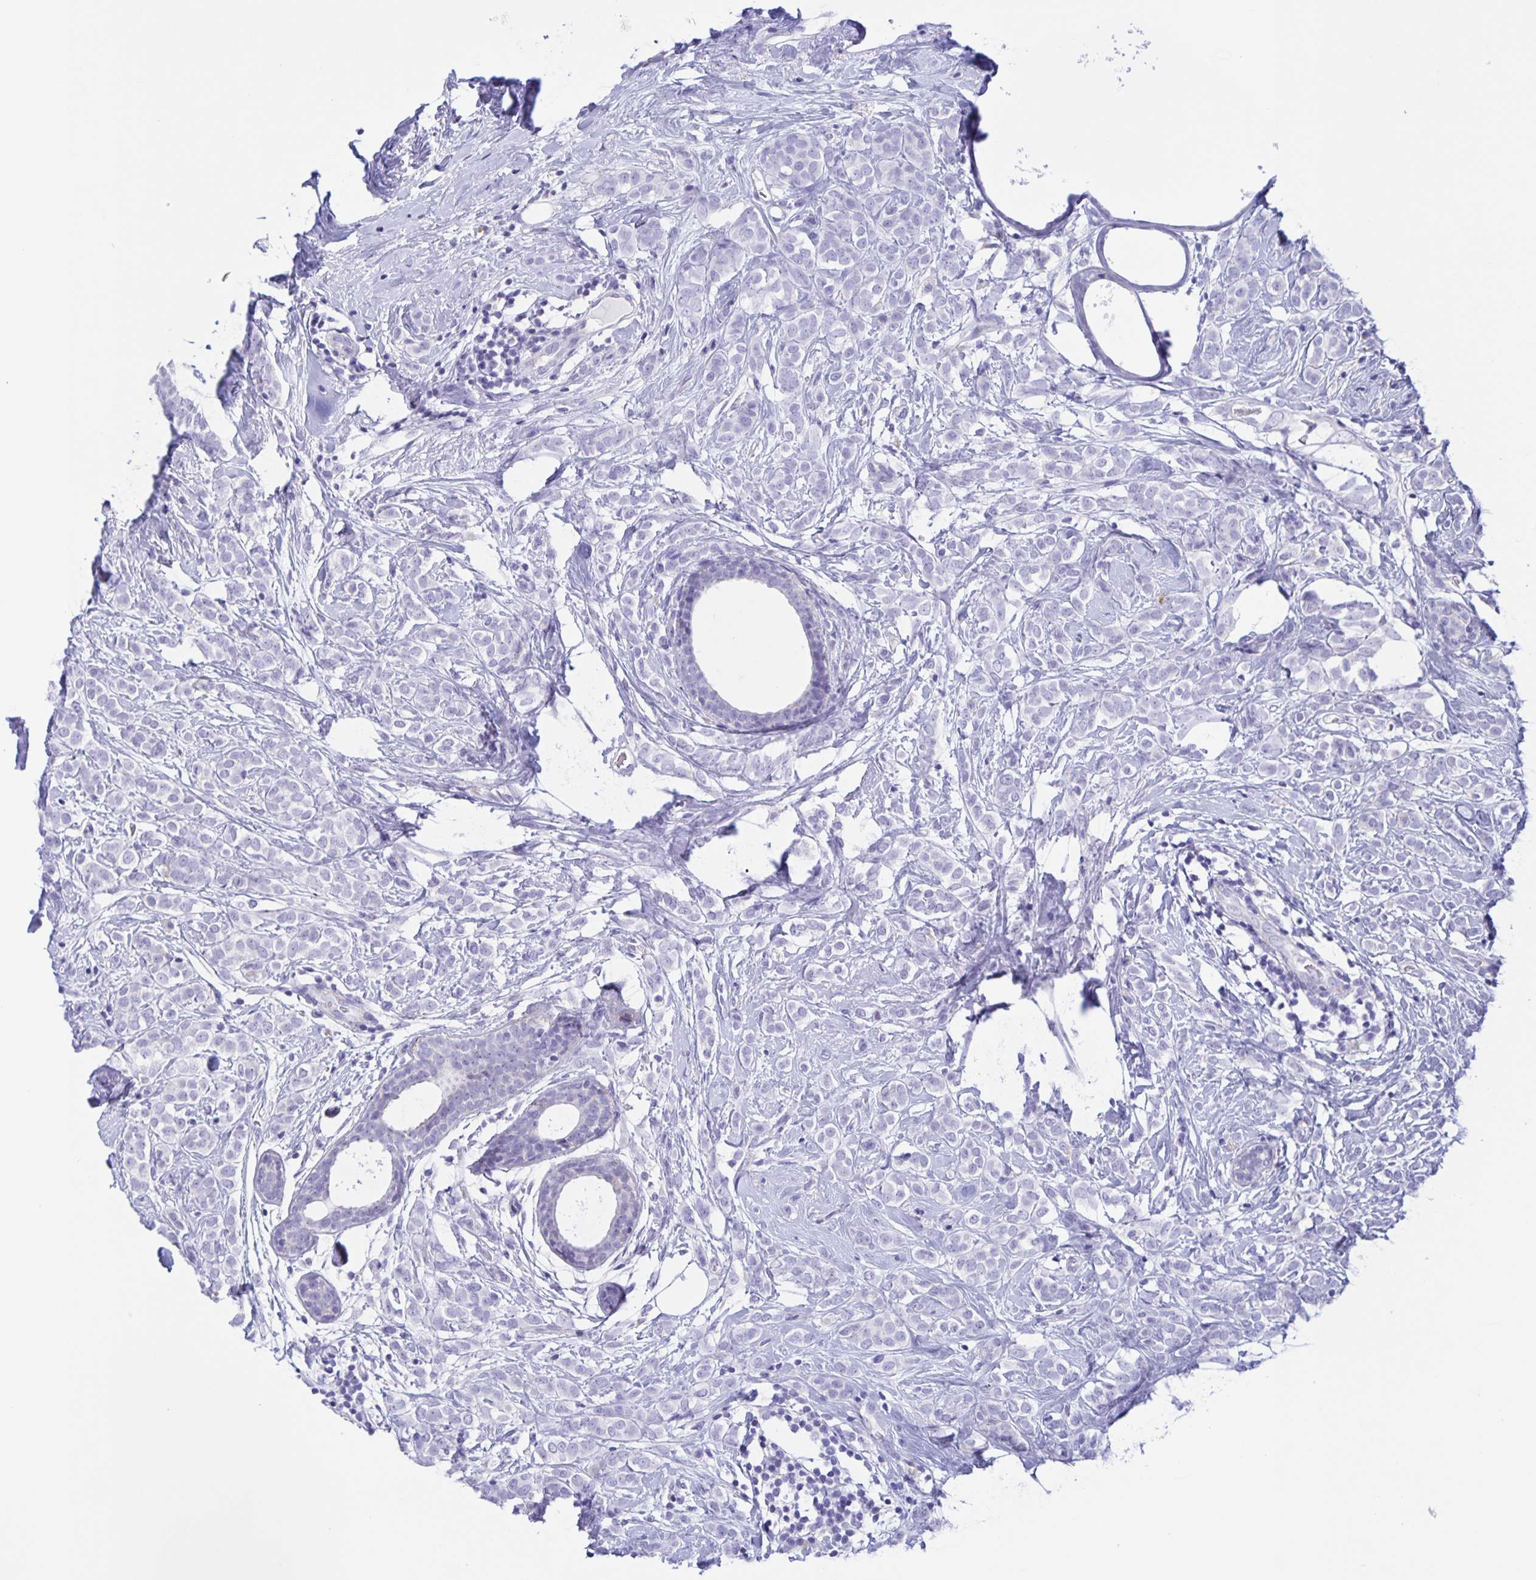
{"staining": {"intensity": "negative", "quantity": "none", "location": "none"}, "tissue": "breast cancer", "cell_type": "Tumor cells", "image_type": "cancer", "snomed": [{"axis": "morphology", "description": "Lobular carcinoma"}, {"axis": "topography", "description": "Breast"}], "caption": "Protein analysis of breast cancer (lobular carcinoma) reveals no significant positivity in tumor cells.", "gene": "DMBT1", "patient": {"sex": "female", "age": 49}}